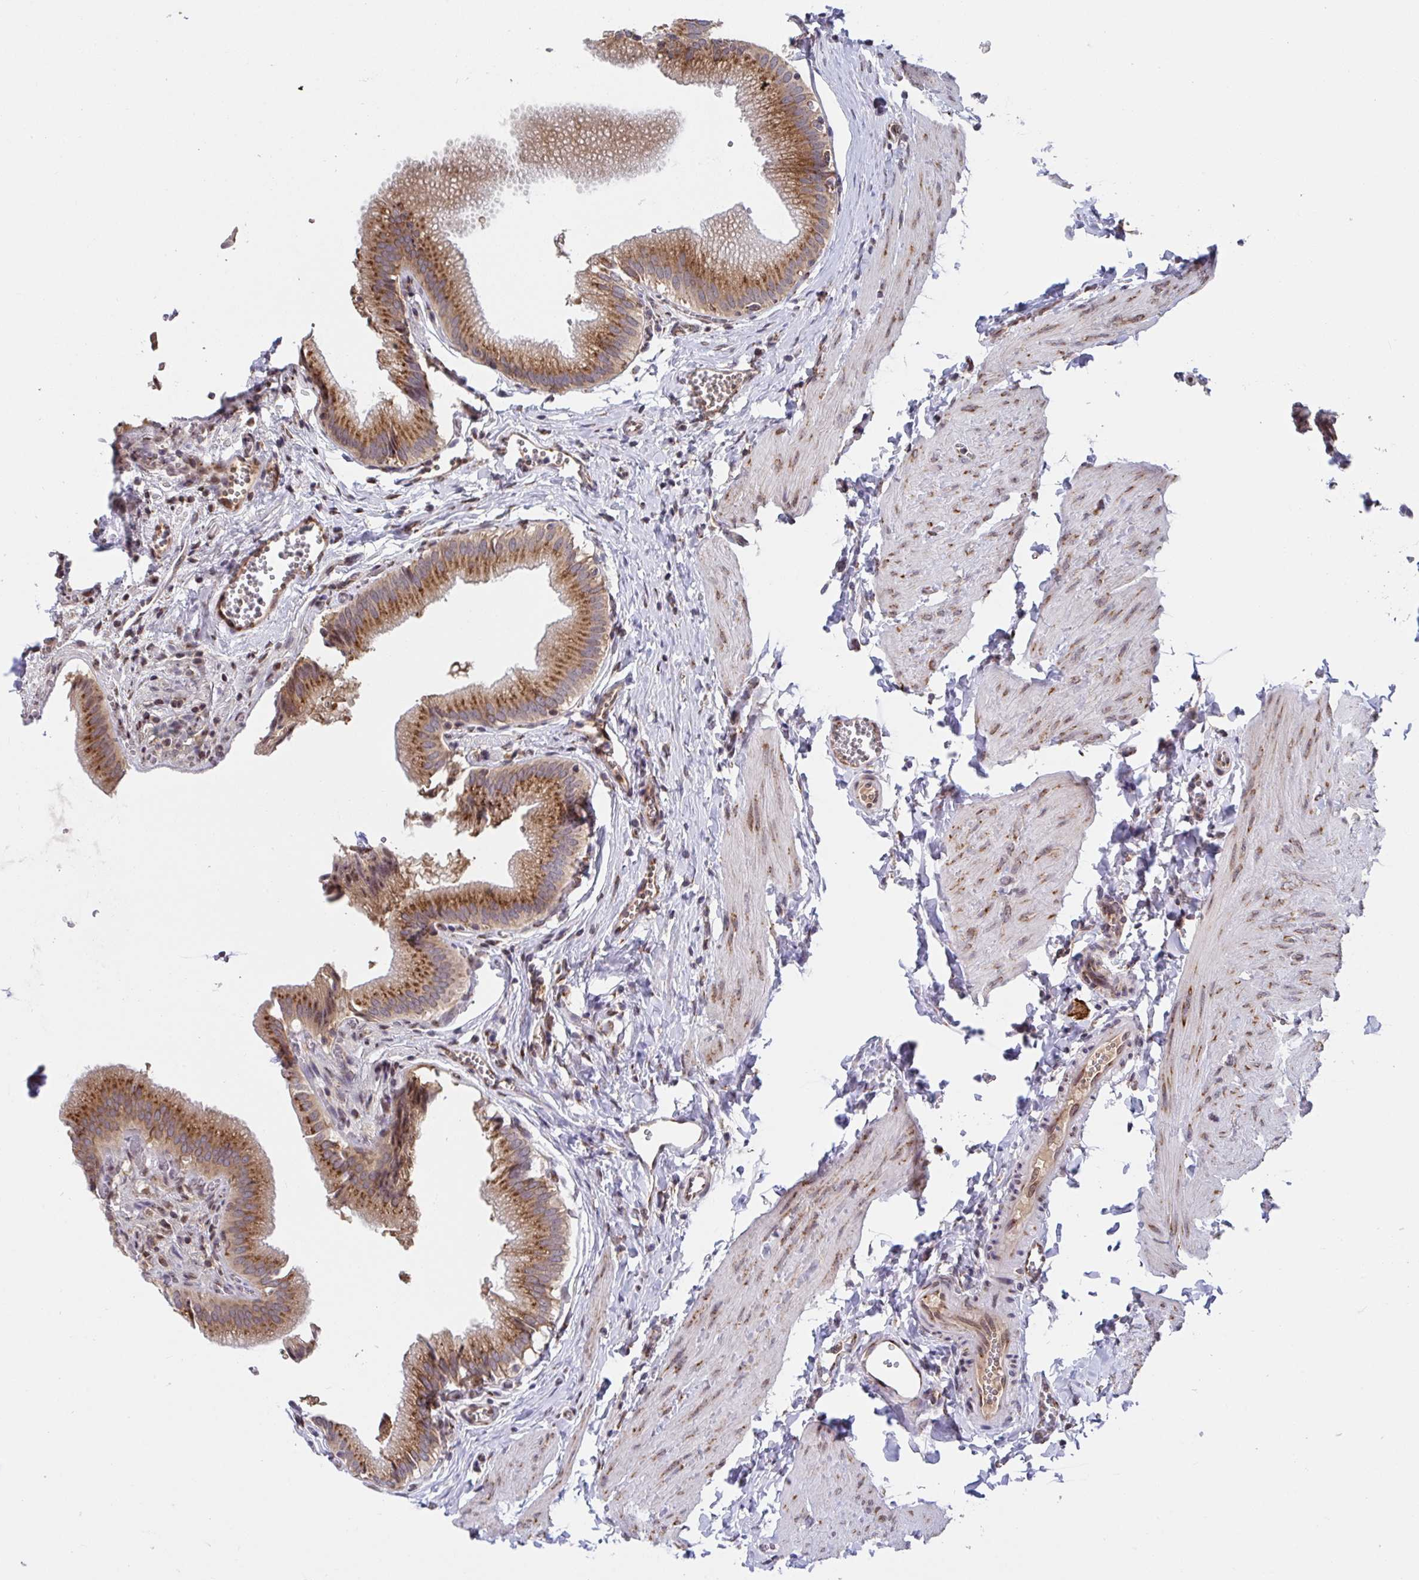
{"staining": {"intensity": "moderate", "quantity": ">75%", "location": "cytoplasmic/membranous"}, "tissue": "gallbladder", "cell_type": "Glandular cells", "image_type": "normal", "snomed": [{"axis": "morphology", "description": "Normal tissue, NOS"}, {"axis": "topography", "description": "Gallbladder"}, {"axis": "topography", "description": "Peripheral nerve tissue"}], "caption": "IHC histopathology image of normal gallbladder: gallbladder stained using immunohistochemistry (IHC) shows medium levels of moderate protein expression localized specifically in the cytoplasmic/membranous of glandular cells, appearing as a cytoplasmic/membranous brown color.", "gene": "ATP5MJ", "patient": {"sex": "male", "age": 17}}